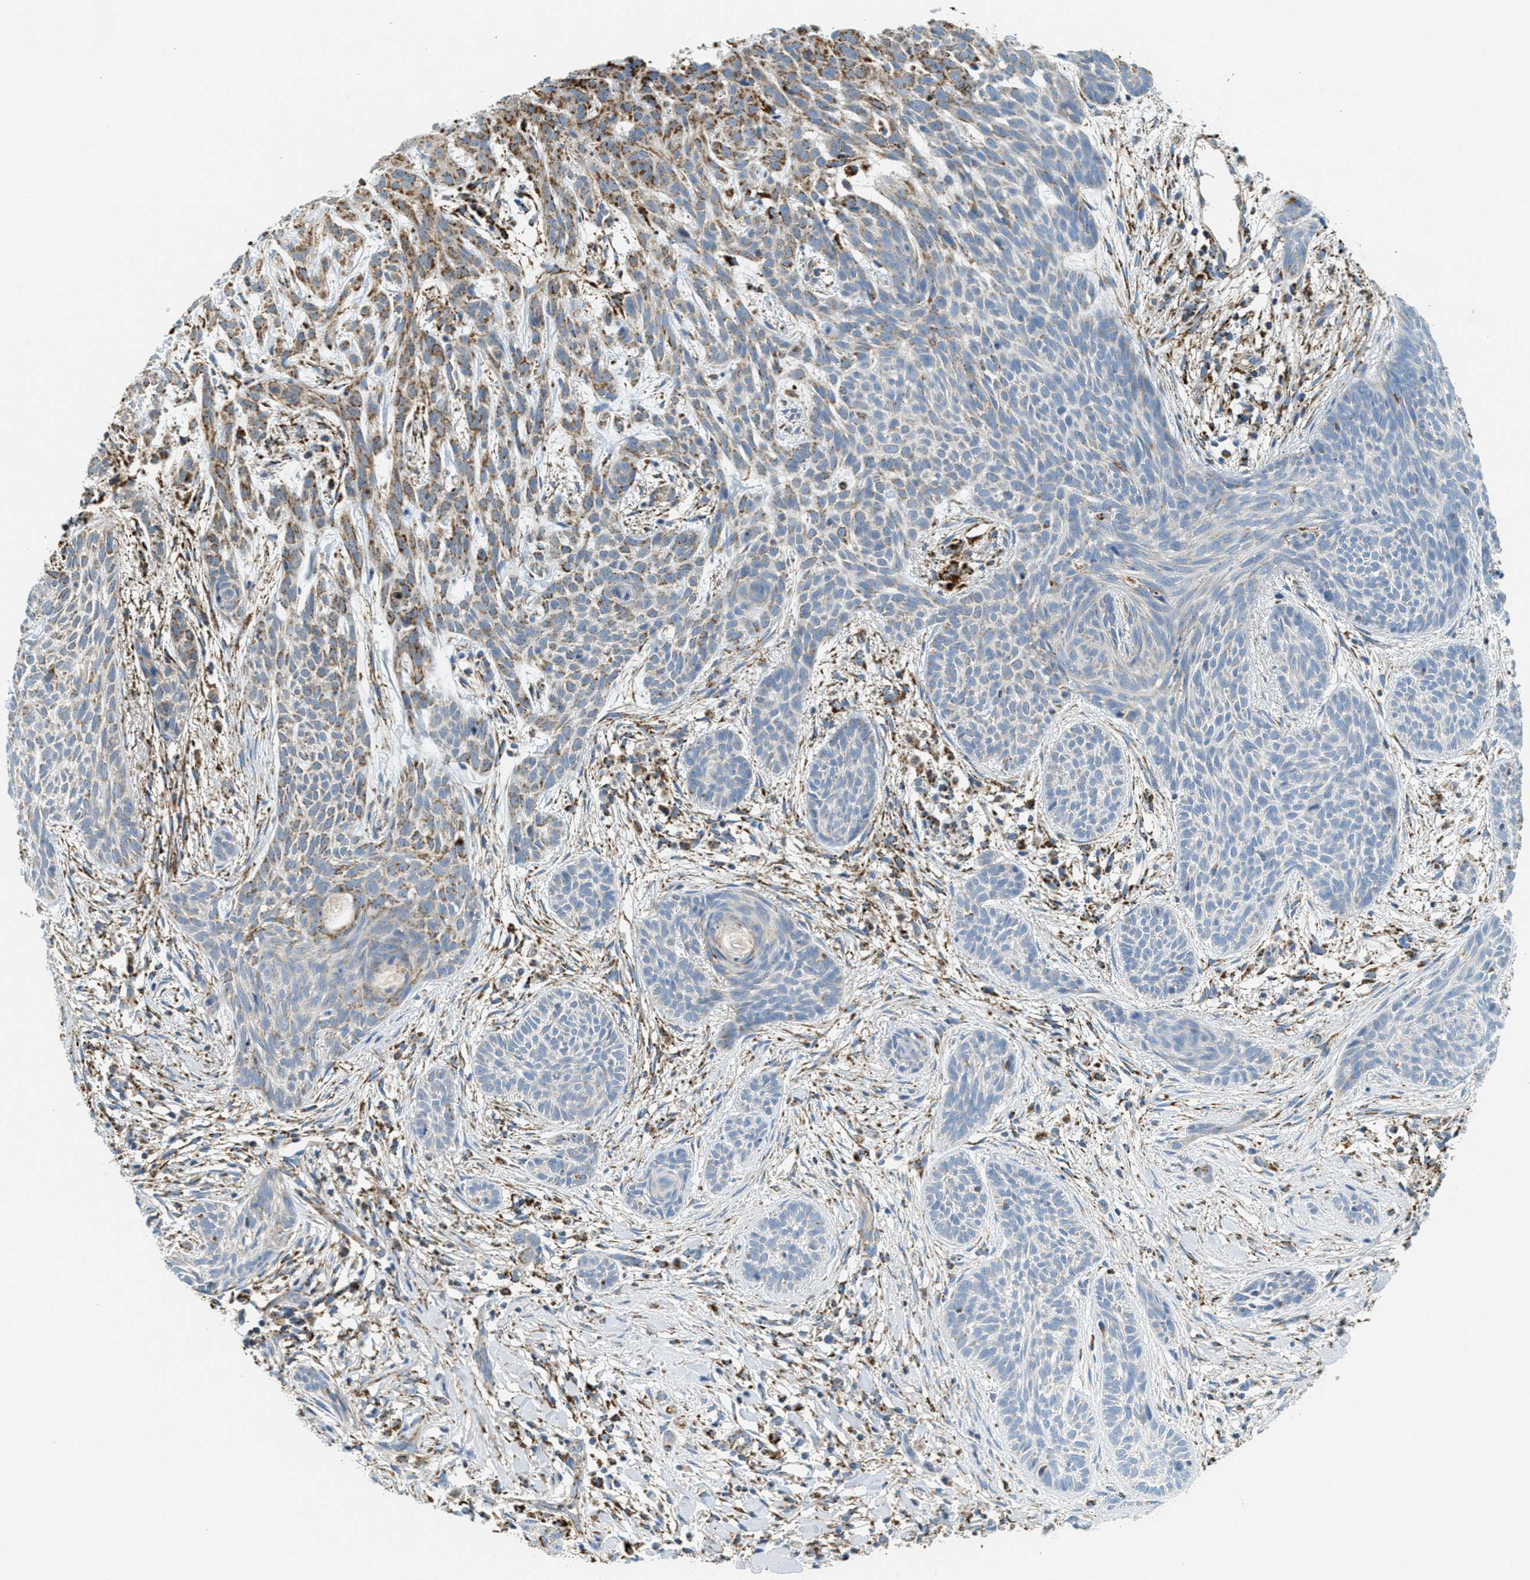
{"staining": {"intensity": "moderate", "quantity": "<25%", "location": "cytoplasmic/membranous"}, "tissue": "skin cancer", "cell_type": "Tumor cells", "image_type": "cancer", "snomed": [{"axis": "morphology", "description": "Basal cell carcinoma"}, {"axis": "topography", "description": "Skin"}], "caption": "Tumor cells reveal low levels of moderate cytoplasmic/membranous expression in approximately <25% of cells in skin basal cell carcinoma. (DAB (3,3'-diaminobenzidine) = brown stain, brightfield microscopy at high magnification).", "gene": "HLCS", "patient": {"sex": "female", "age": 59}}